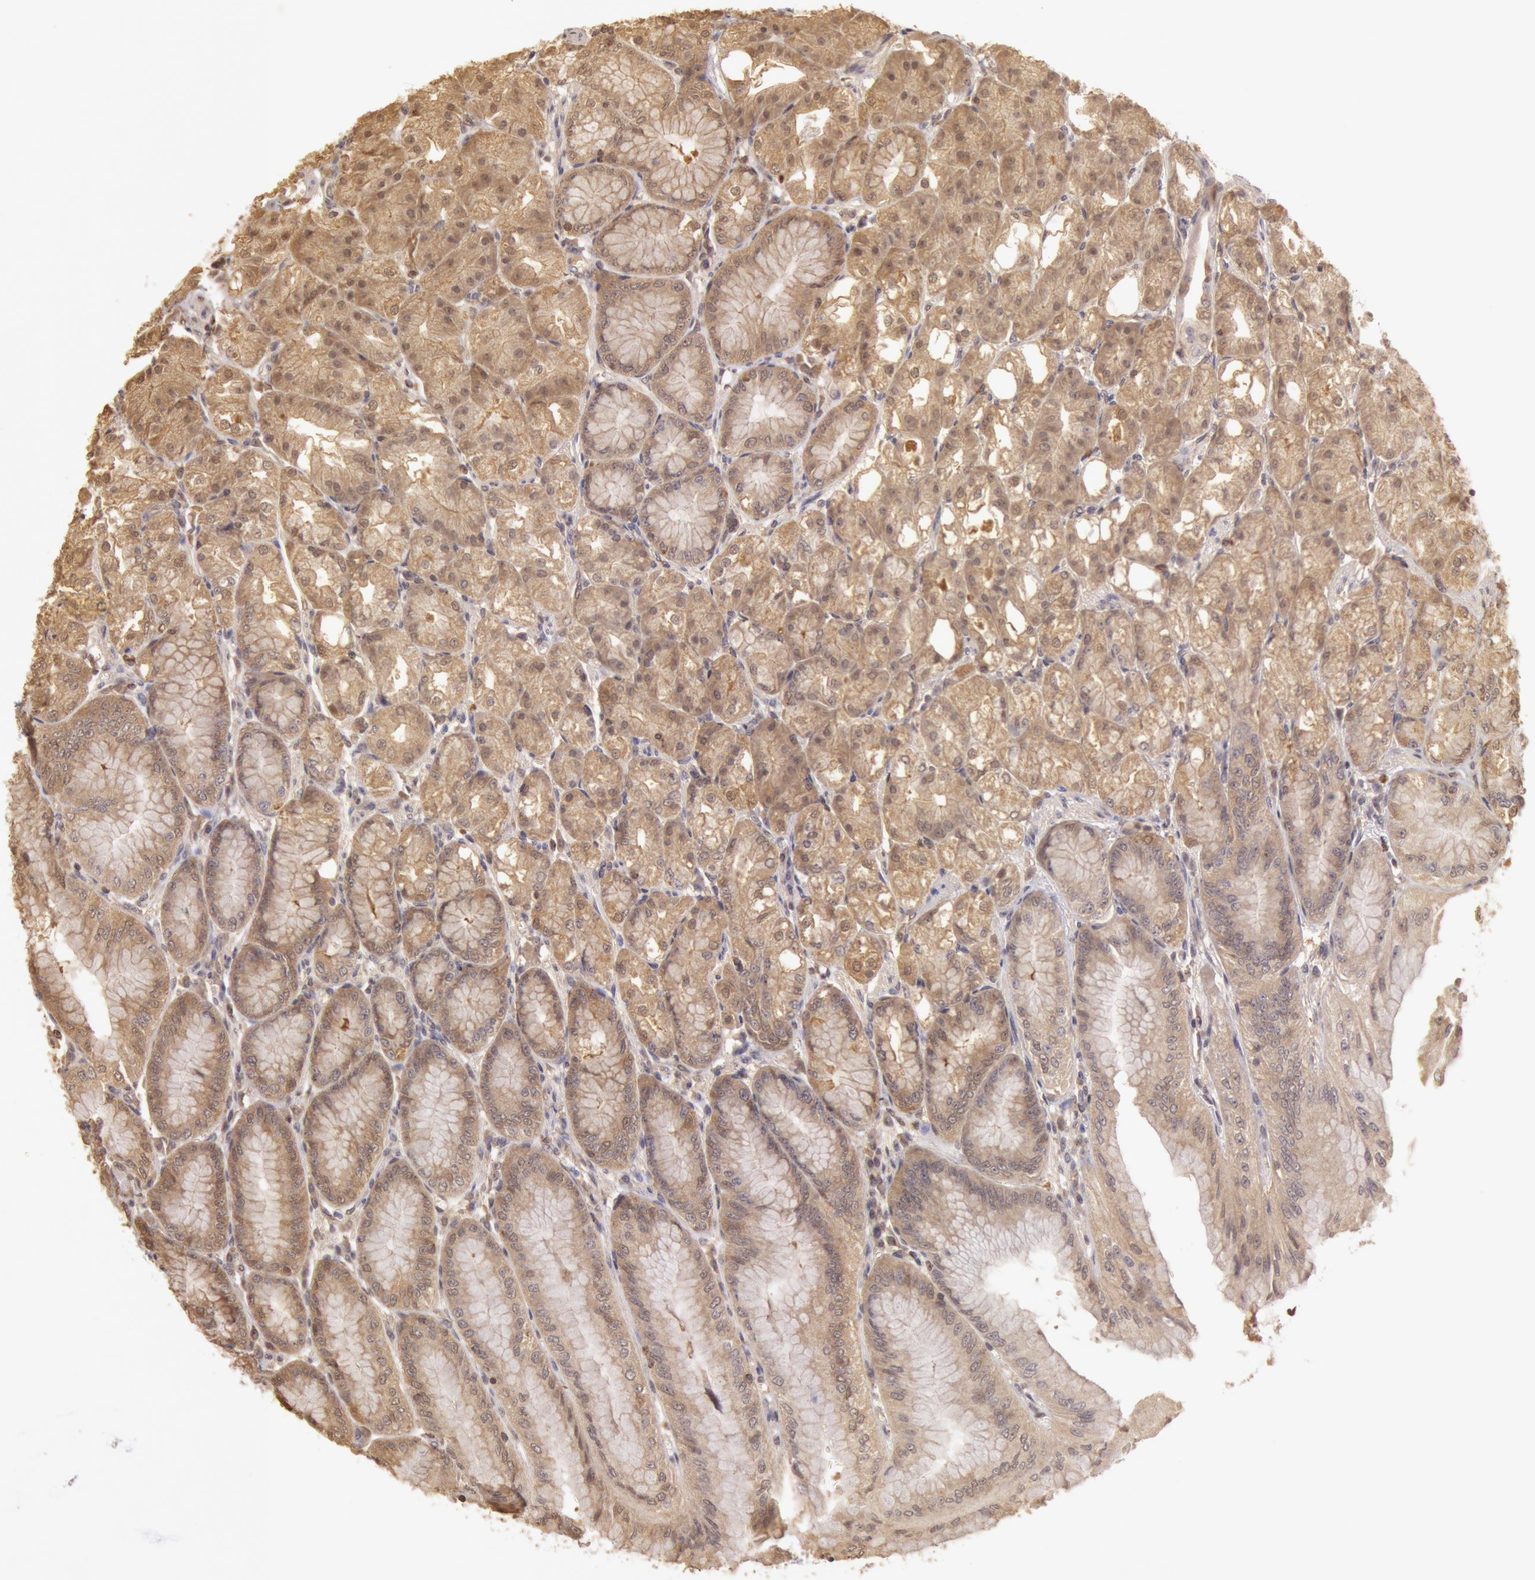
{"staining": {"intensity": "moderate", "quantity": ">75%", "location": "cytoplasmic/membranous,nuclear"}, "tissue": "stomach", "cell_type": "Glandular cells", "image_type": "normal", "snomed": [{"axis": "morphology", "description": "Normal tissue, NOS"}, {"axis": "topography", "description": "Stomach, lower"}], "caption": "The image exhibits staining of benign stomach, revealing moderate cytoplasmic/membranous,nuclear protein expression (brown color) within glandular cells. The protein is stained brown, and the nuclei are stained in blue (DAB (3,3'-diaminobenzidine) IHC with brightfield microscopy, high magnification).", "gene": "SOD1", "patient": {"sex": "male", "age": 71}}